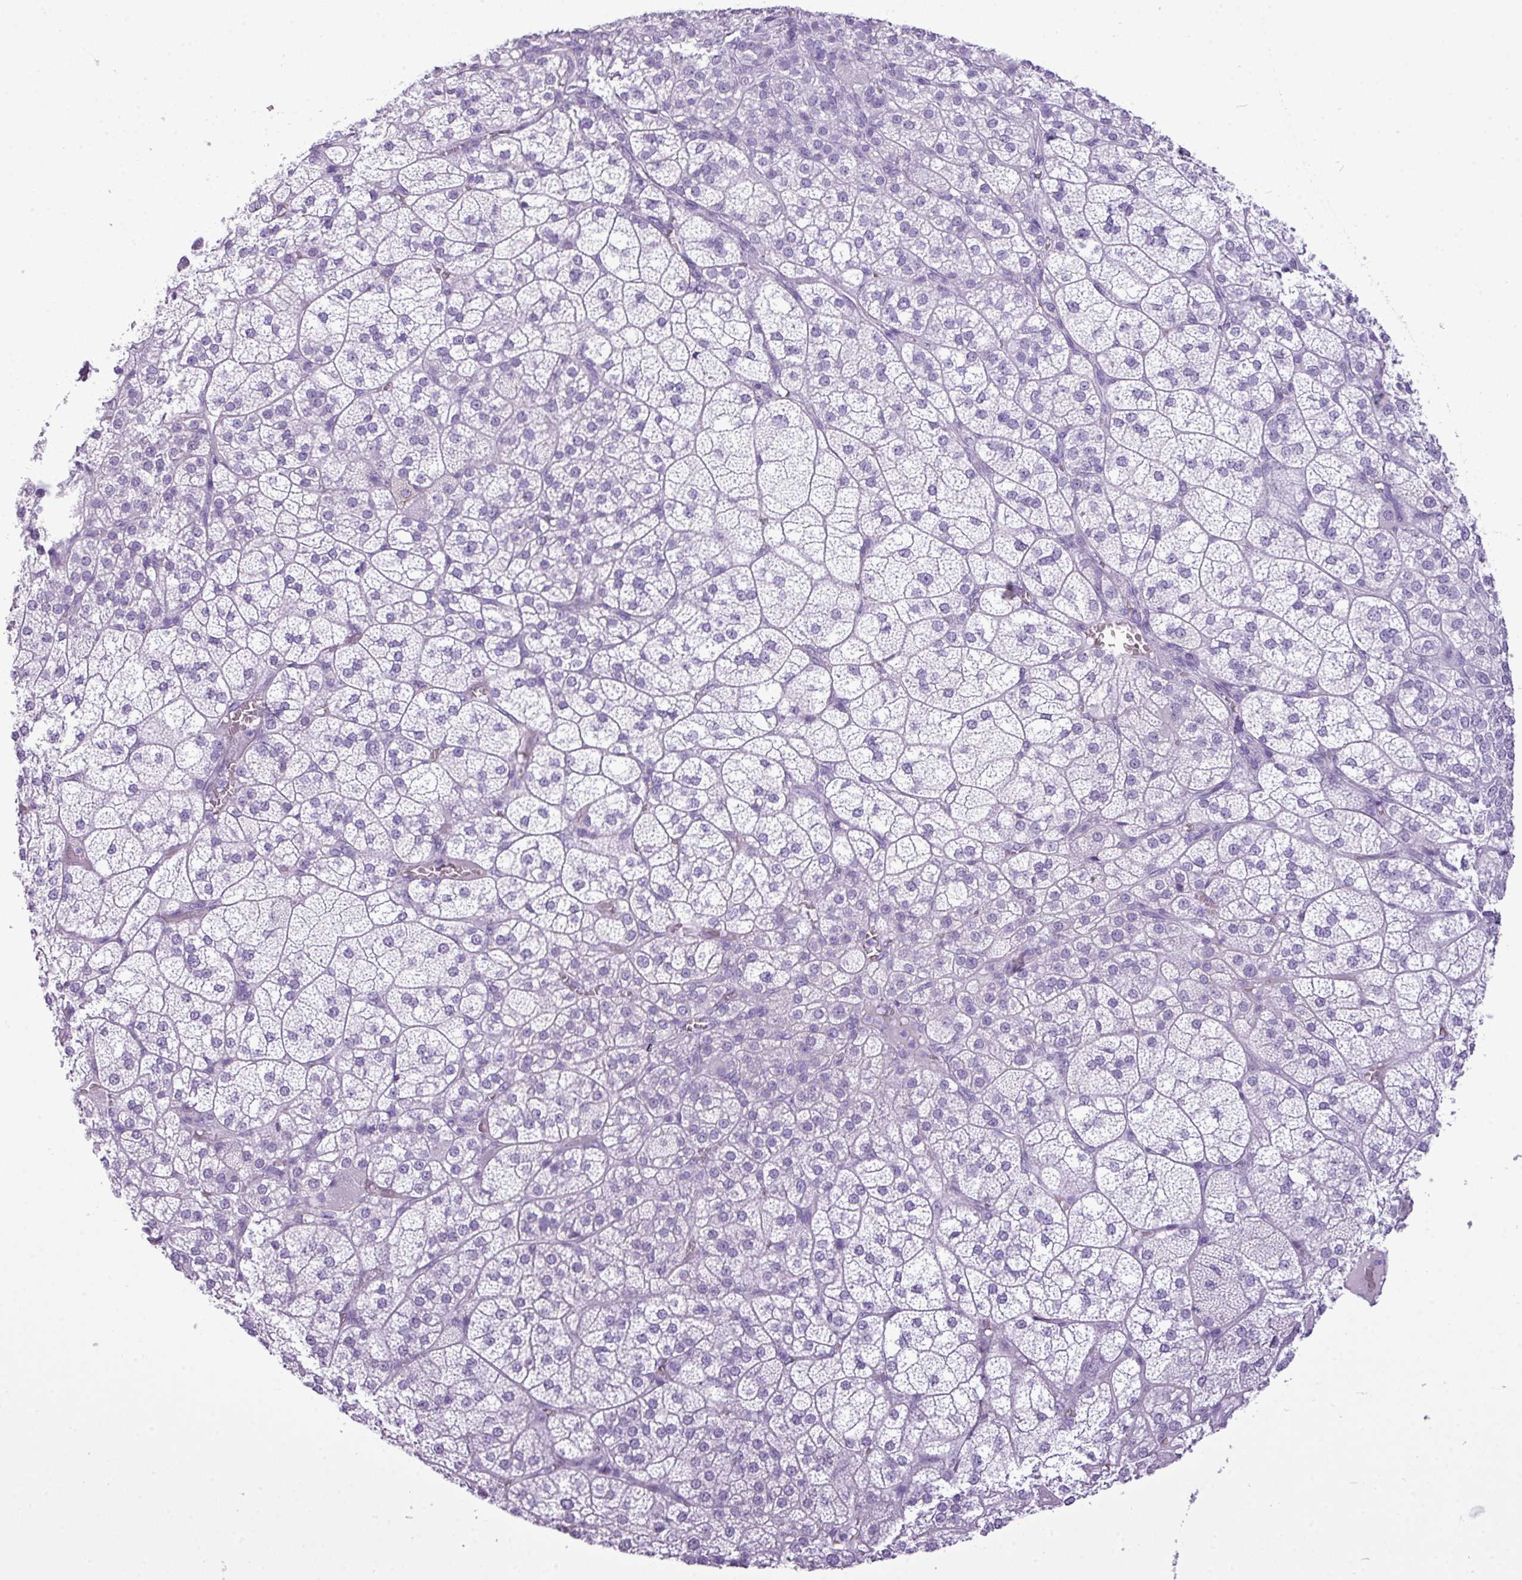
{"staining": {"intensity": "negative", "quantity": "none", "location": "none"}, "tissue": "adrenal gland", "cell_type": "Glandular cells", "image_type": "normal", "snomed": [{"axis": "morphology", "description": "Normal tissue, NOS"}, {"axis": "topography", "description": "Adrenal gland"}], "caption": "This histopathology image is of normal adrenal gland stained with immunohistochemistry (IHC) to label a protein in brown with the nuclei are counter-stained blue. There is no positivity in glandular cells. (DAB immunohistochemistry (IHC), high magnification).", "gene": "RBMXL2", "patient": {"sex": "female", "age": 60}}